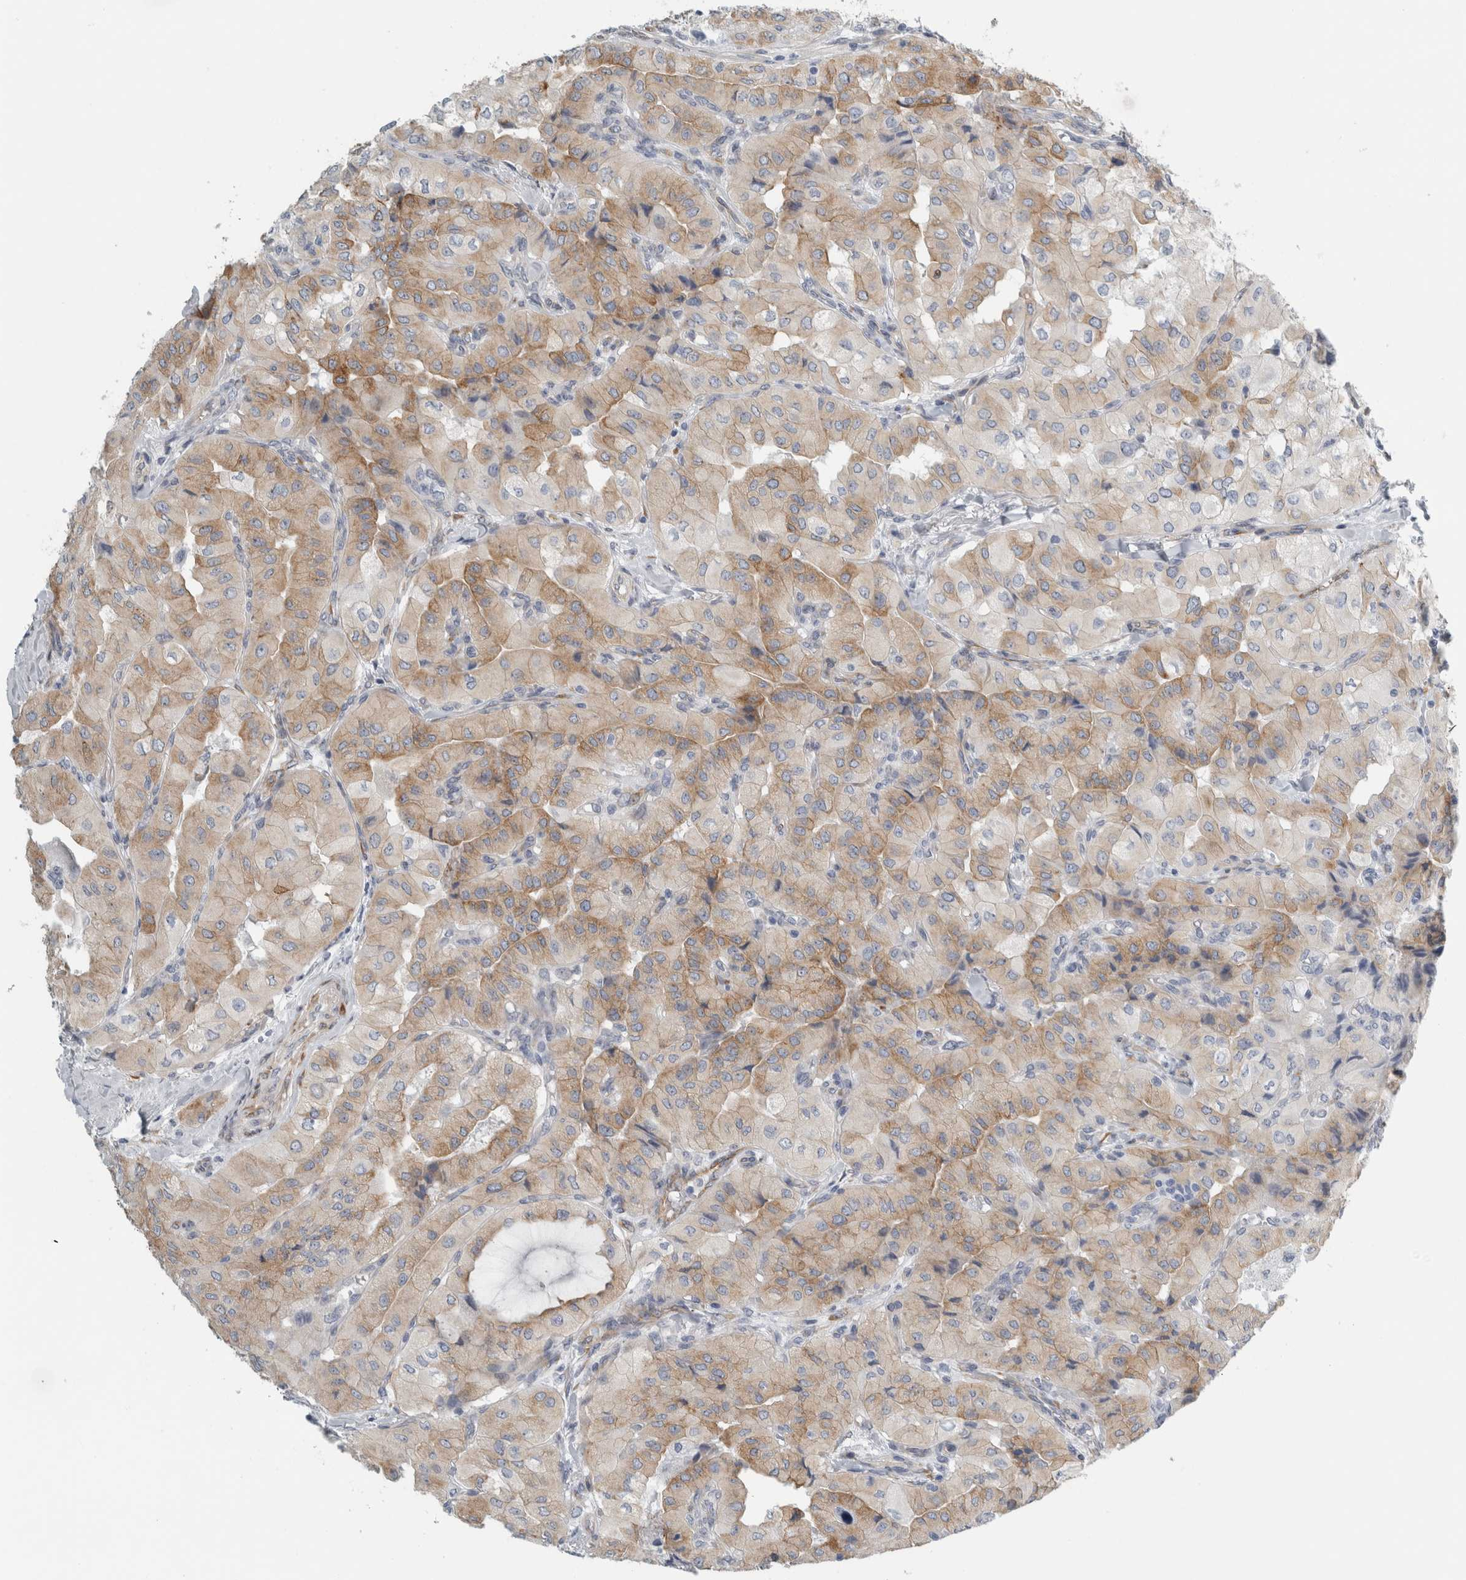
{"staining": {"intensity": "weak", "quantity": "25%-75%", "location": "cytoplasmic/membranous"}, "tissue": "thyroid cancer", "cell_type": "Tumor cells", "image_type": "cancer", "snomed": [{"axis": "morphology", "description": "Papillary adenocarcinoma, NOS"}, {"axis": "topography", "description": "Thyroid gland"}], "caption": "This photomicrograph displays papillary adenocarcinoma (thyroid) stained with IHC to label a protein in brown. The cytoplasmic/membranous of tumor cells show weak positivity for the protein. Nuclei are counter-stained blue.", "gene": "B3GNT3", "patient": {"sex": "female", "age": 59}}